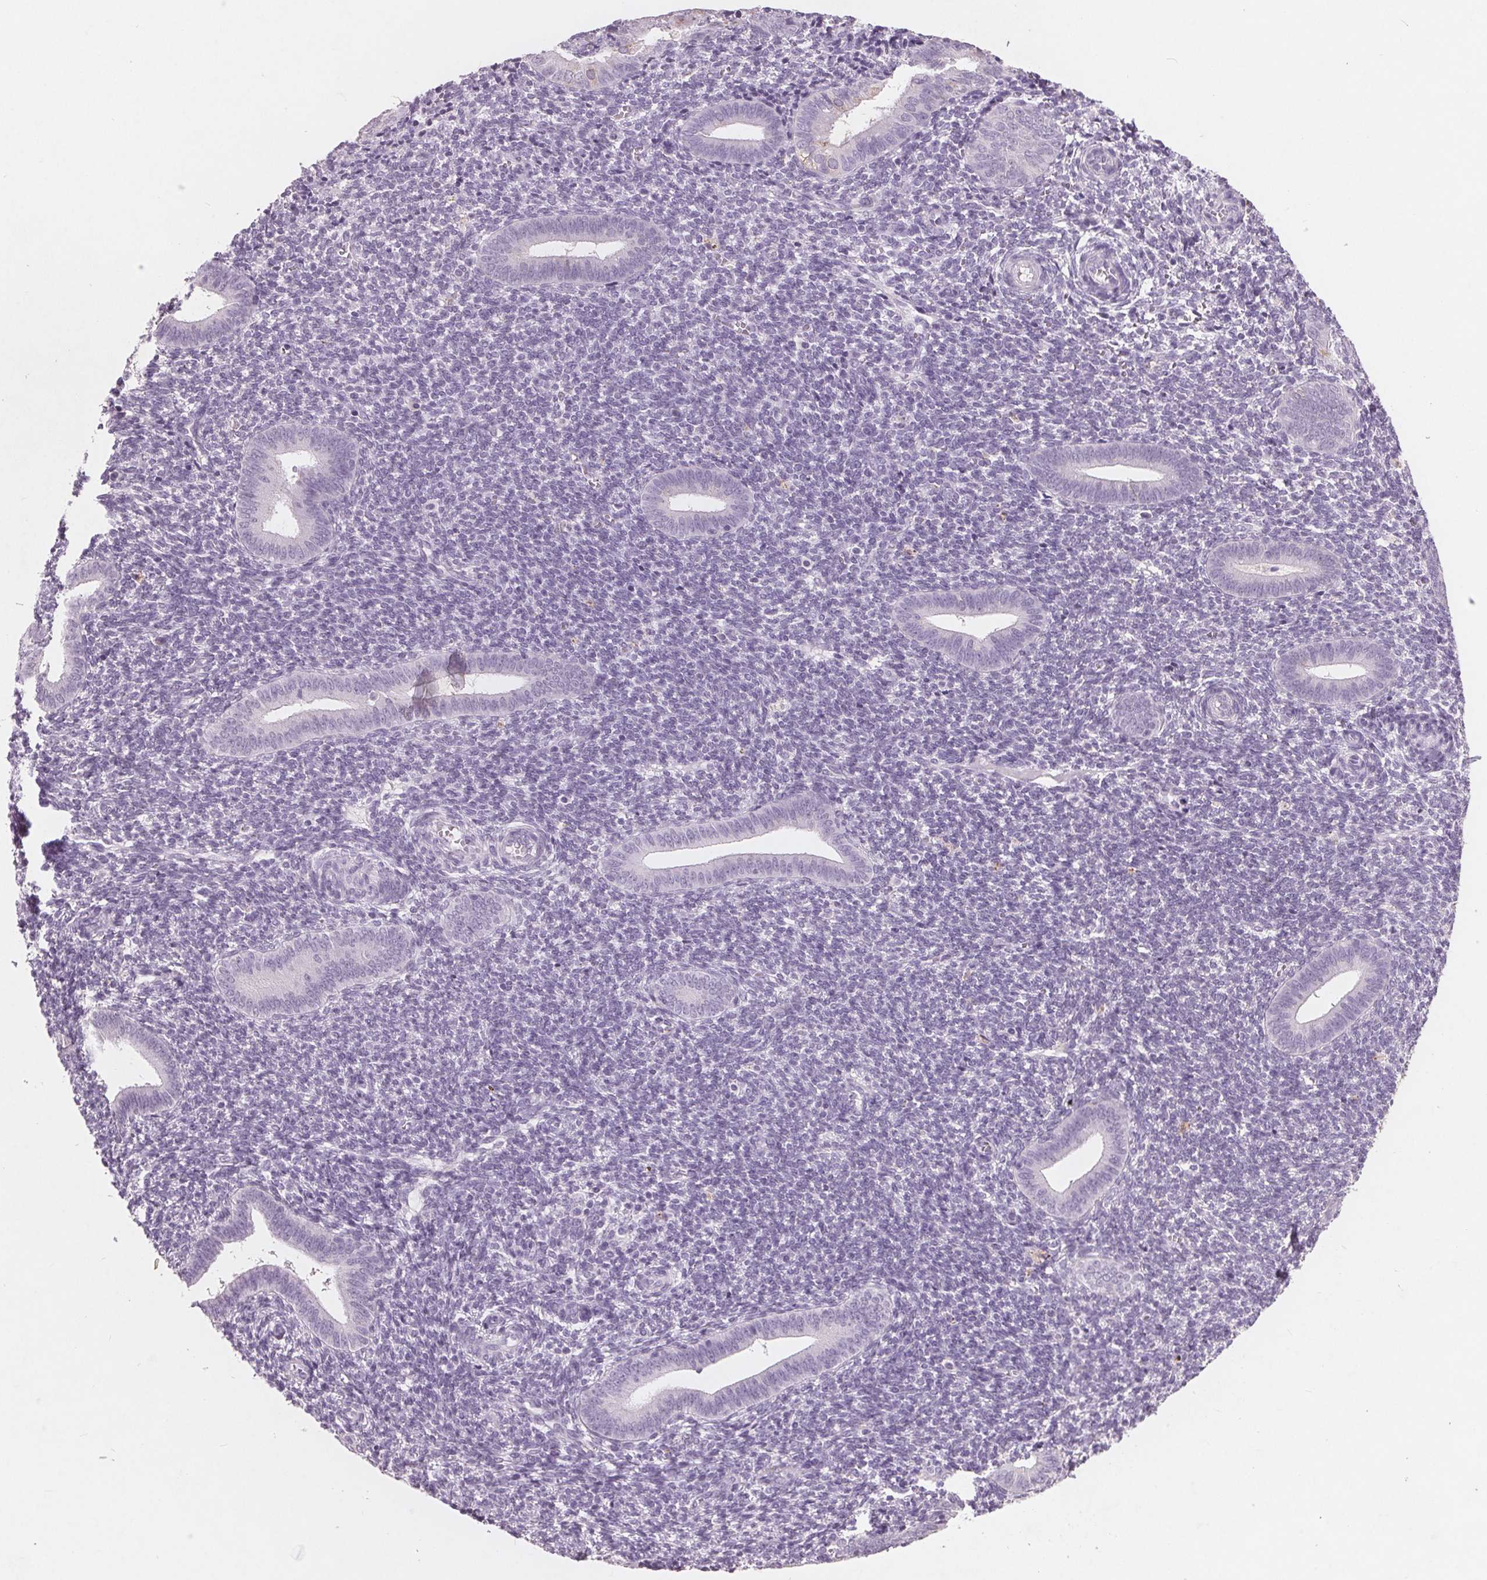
{"staining": {"intensity": "negative", "quantity": "none", "location": "none"}, "tissue": "endometrium", "cell_type": "Cells in endometrial stroma", "image_type": "normal", "snomed": [{"axis": "morphology", "description": "Normal tissue, NOS"}, {"axis": "topography", "description": "Endometrium"}], "caption": "Cells in endometrial stroma show no significant protein staining in normal endometrium. (DAB IHC visualized using brightfield microscopy, high magnification).", "gene": "PTPN14", "patient": {"sex": "female", "age": 25}}